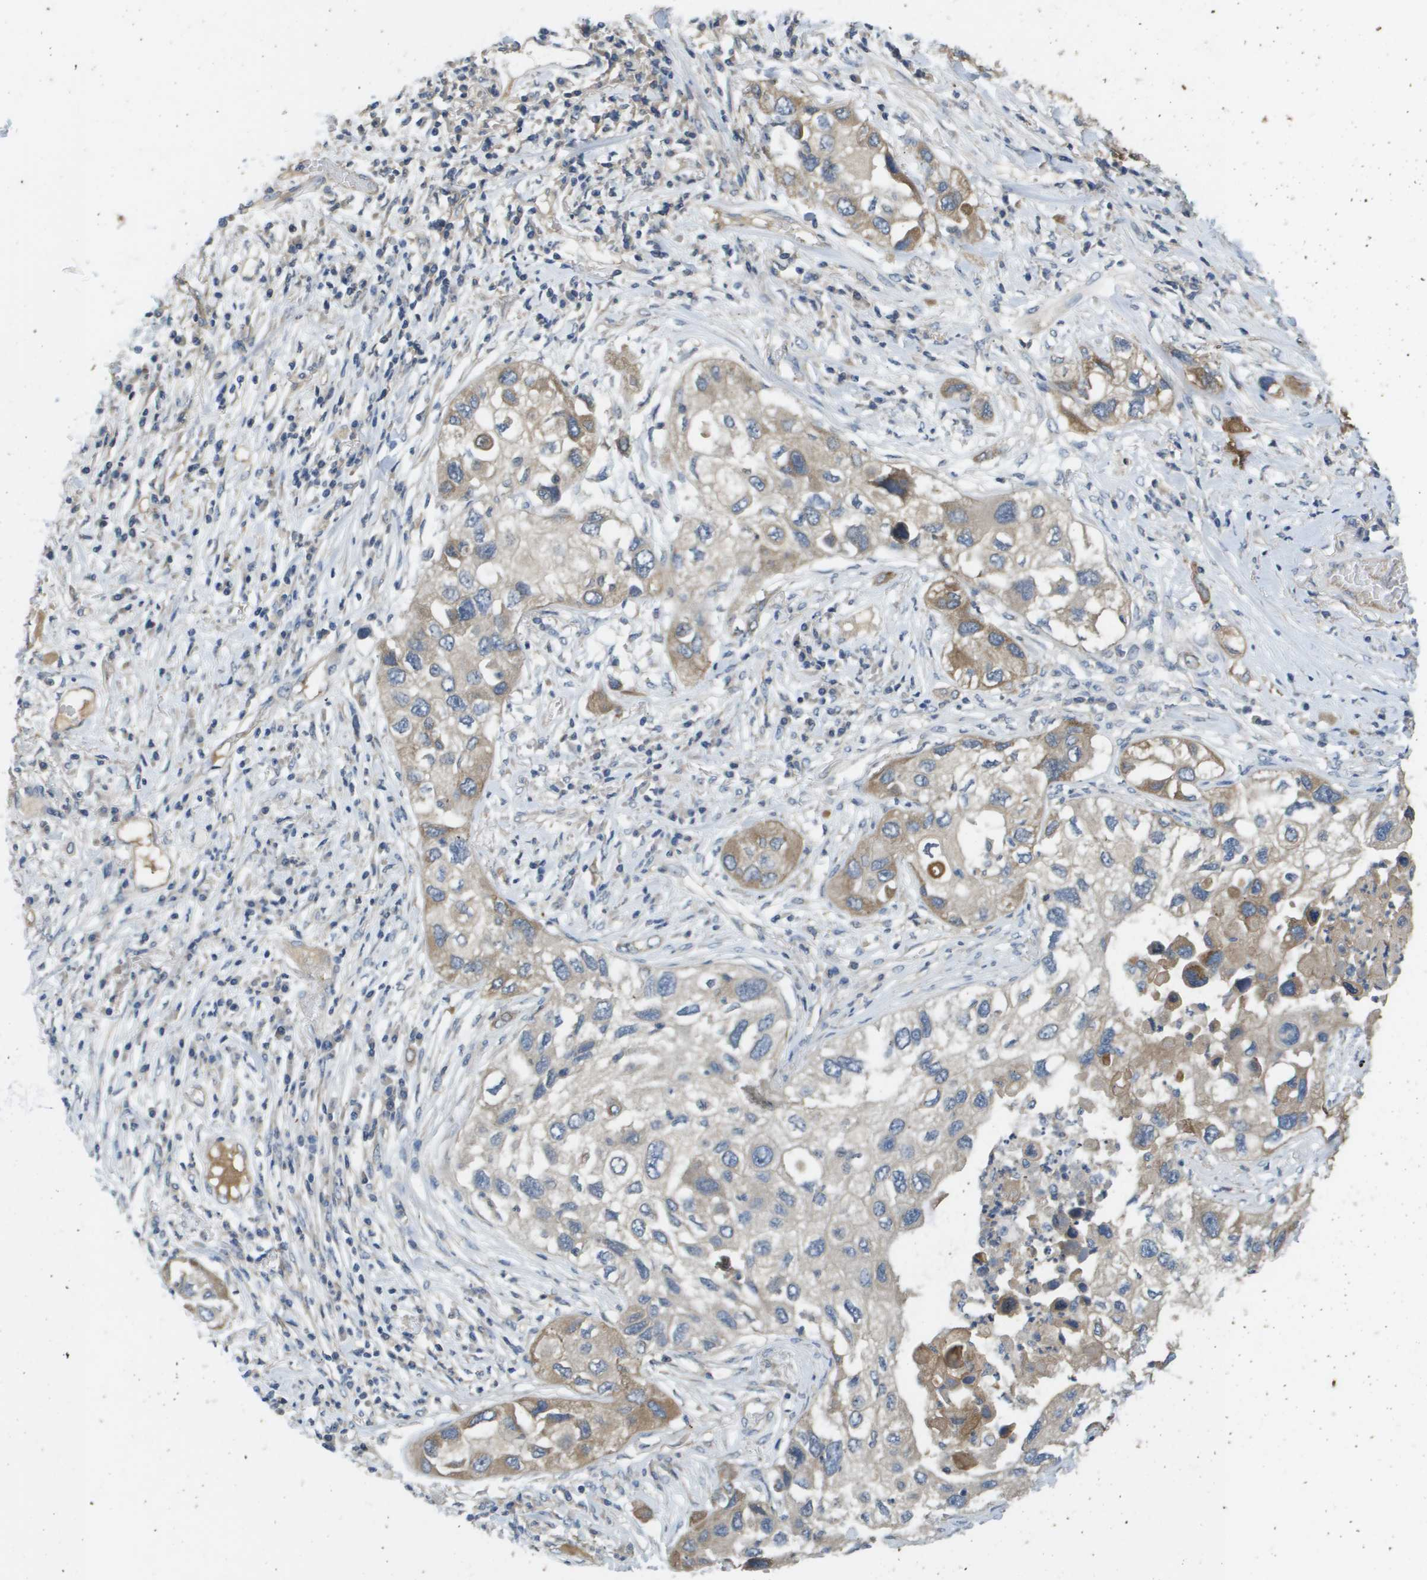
{"staining": {"intensity": "weak", "quantity": "<25%", "location": "cytoplasmic/membranous"}, "tissue": "lung cancer", "cell_type": "Tumor cells", "image_type": "cancer", "snomed": [{"axis": "morphology", "description": "Squamous cell carcinoma, NOS"}, {"axis": "topography", "description": "Lung"}], "caption": "This is a photomicrograph of immunohistochemistry staining of squamous cell carcinoma (lung), which shows no staining in tumor cells. (DAB (3,3'-diaminobenzidine) IHC with hematoxylin counter stain).", "gene": "KRT23", "patient": {"sex": "male", "age": 71}}